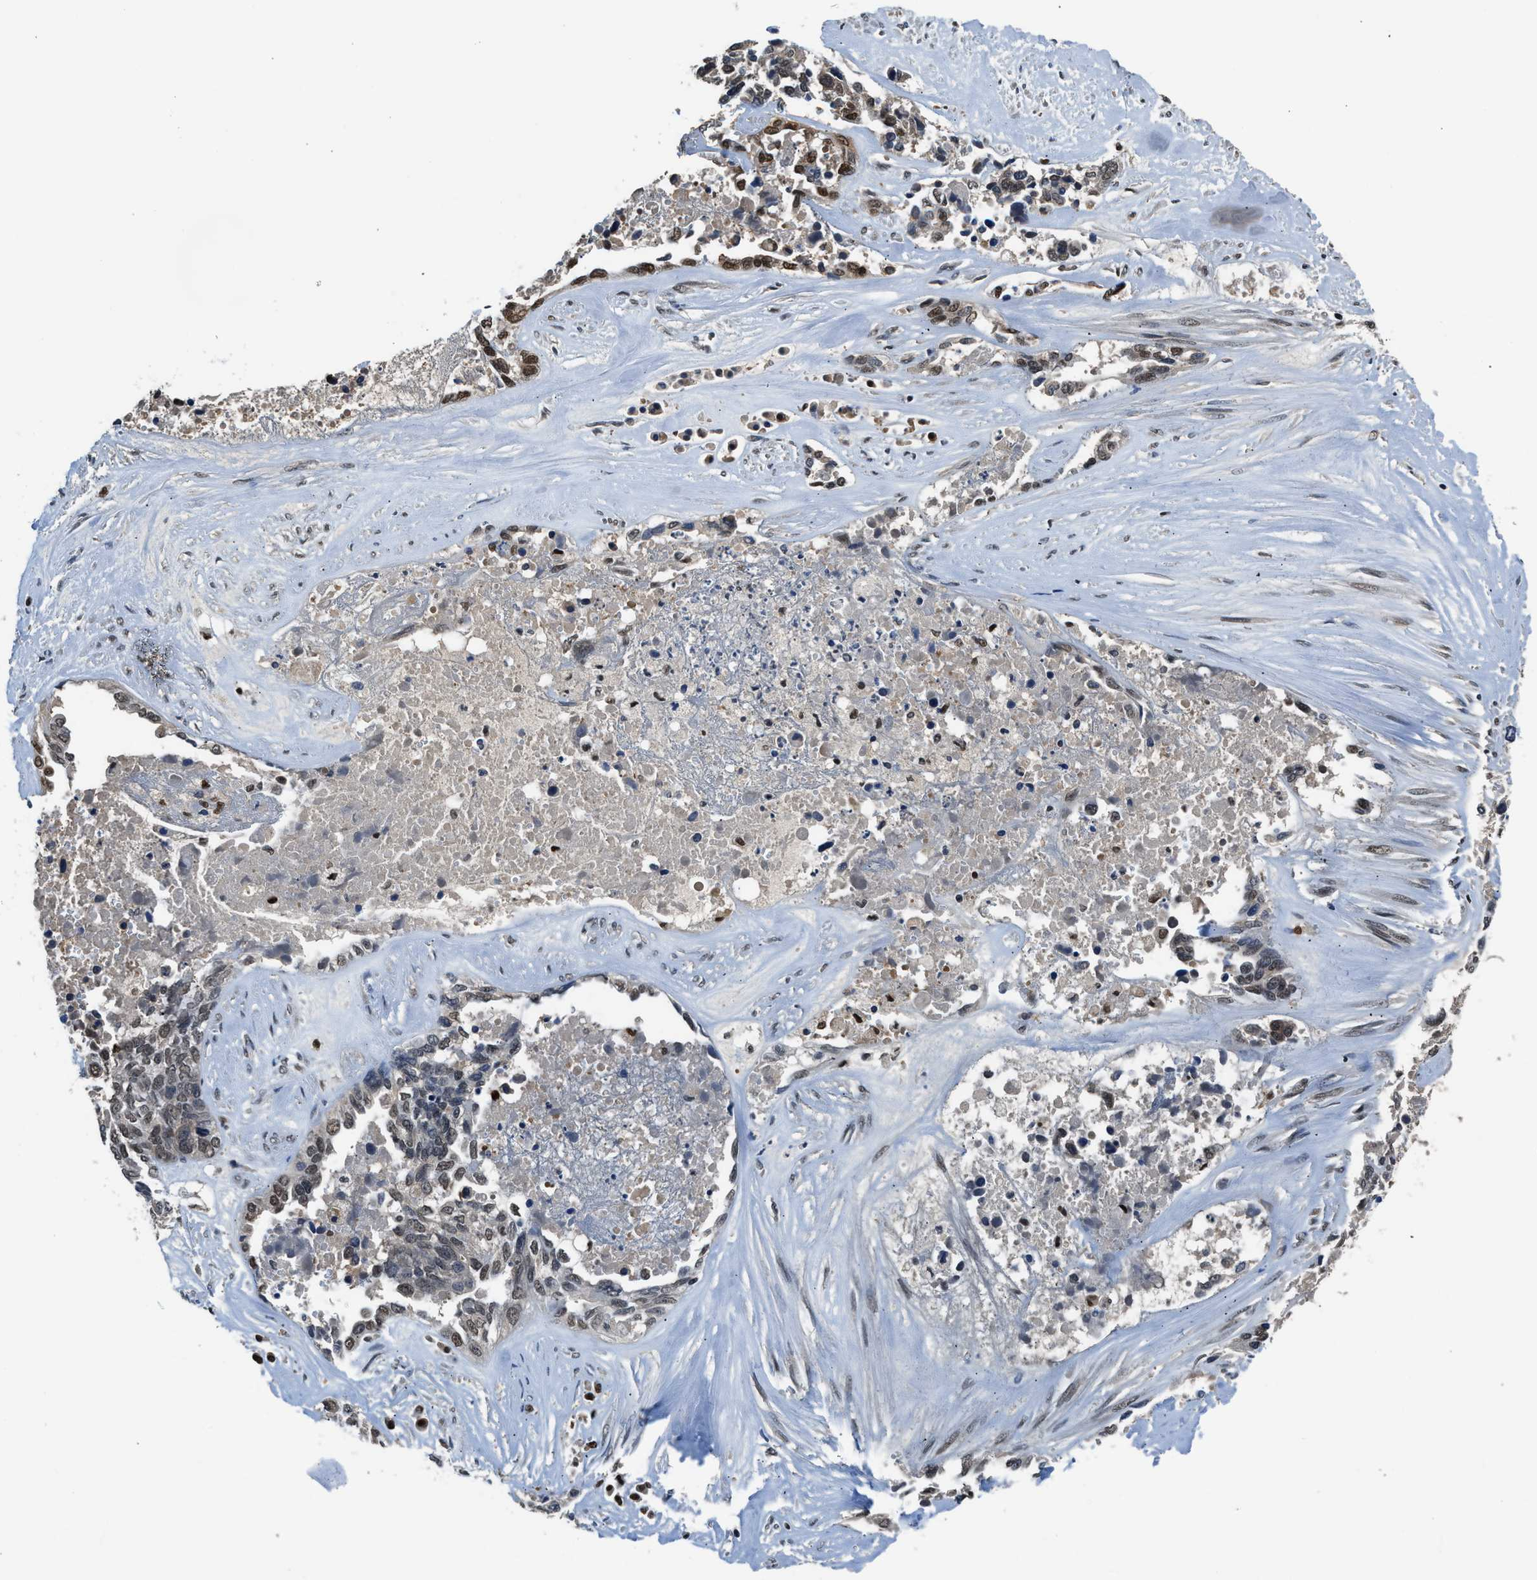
{"staining": {"intensity": "moderate", "quantity": "<25%", "location": "nuclear"}, "tissue": "ovarian cancer", "cell_type": "Tumor cells", "image_type": "cancer", "snomed": [{"axis": "morphology", "description": "Cystadenocarcinoma, serous, NOS"}, {"axis": "topography", "description": "Ovary"}], "caption": "Moderate nuclear staining for a protein is present in approximately <25% of tumor cells of ovarian cancer (serous cystadenocarcinoma) using immunohistochemistry.", "gene": "ALX1", "patient": {"sex": "female", "age": 44}}